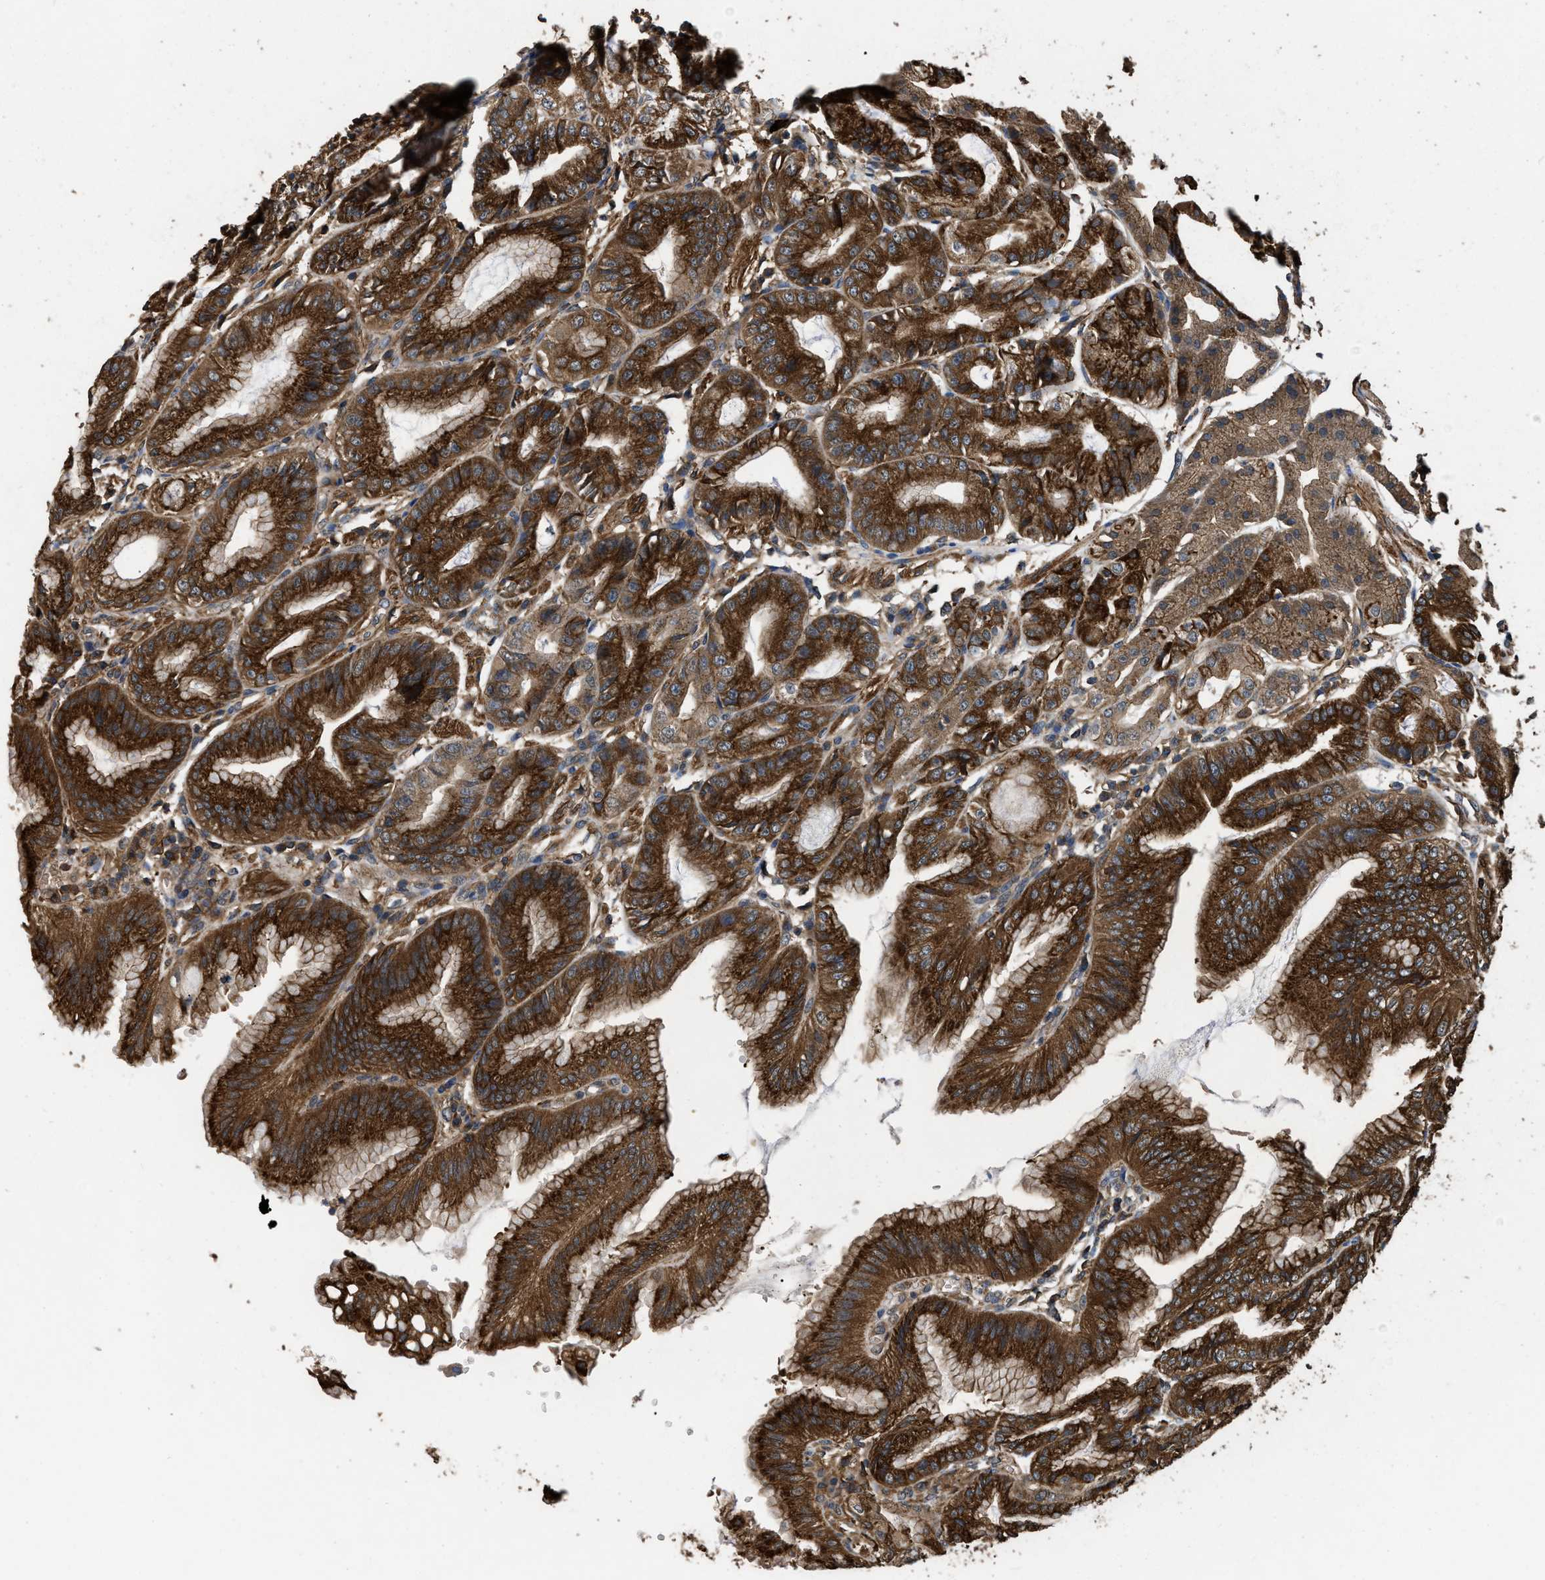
{"staining": {"intensity": "strong", "quantity": ">75%", "location": "cytoplasmic/membranous"}, "tissue": "stomach", "cell_type": "Glandular cells", "image_type": "normal", "snomed": [{"axis": "morphology", "description": "Normal tissue, NOS"}, {"axis": "topography", "description": "Stomach, lower"}], "caption": "This micrograph demonstrates benign stomach stained with immunohistochemistry (IHC) to label a protein in brown. The cytoplasmic/membranous of glandular cells show strong positivity for the protein. Nuclei are counter-stained blue.", "gene": "LINGO2", "patient": {"sex": "male", "age": 71}}